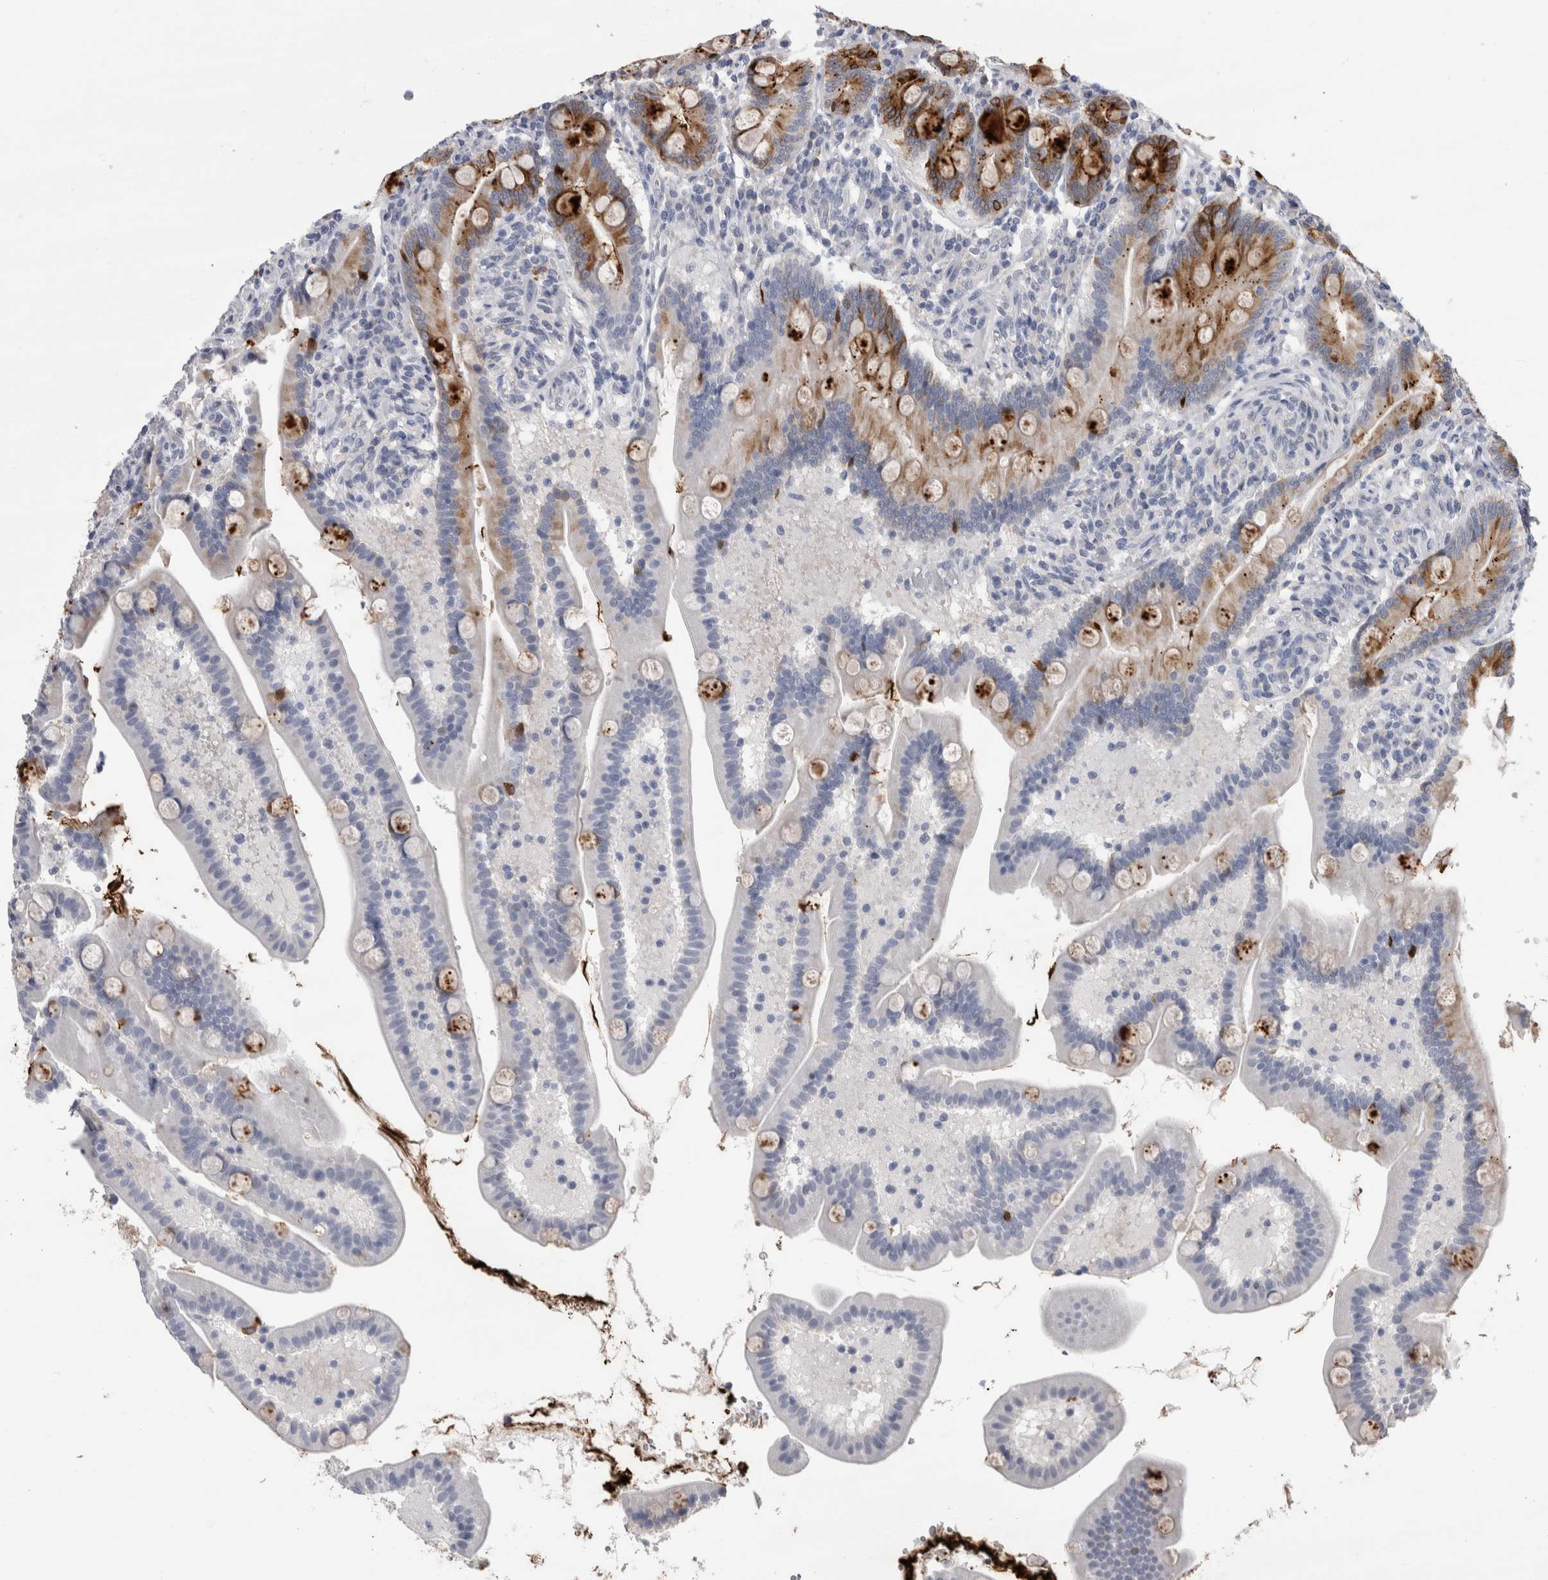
{"staining": {"intensity": "strong", "quantity": "25%-75%", "location": "cytoplasmic/membranous"}, "tissue": "duodenum", "cell_type": "Glandular cells", "image_type": "normal", "snomed": [{"axis": "morphology", "description": "Normal tissue, NOS"}, {"axis": "topography", "description": "Duodenum"}], "caption": "Immunohistochemical staining of unremarkable human duodenum shows 25%-75% levels of strong cytoplasmic/membranous protein expression in about 25%-75% of glandular cells.", "gene": "REG1A", "patient": {"sex": "male", "age": 54}}